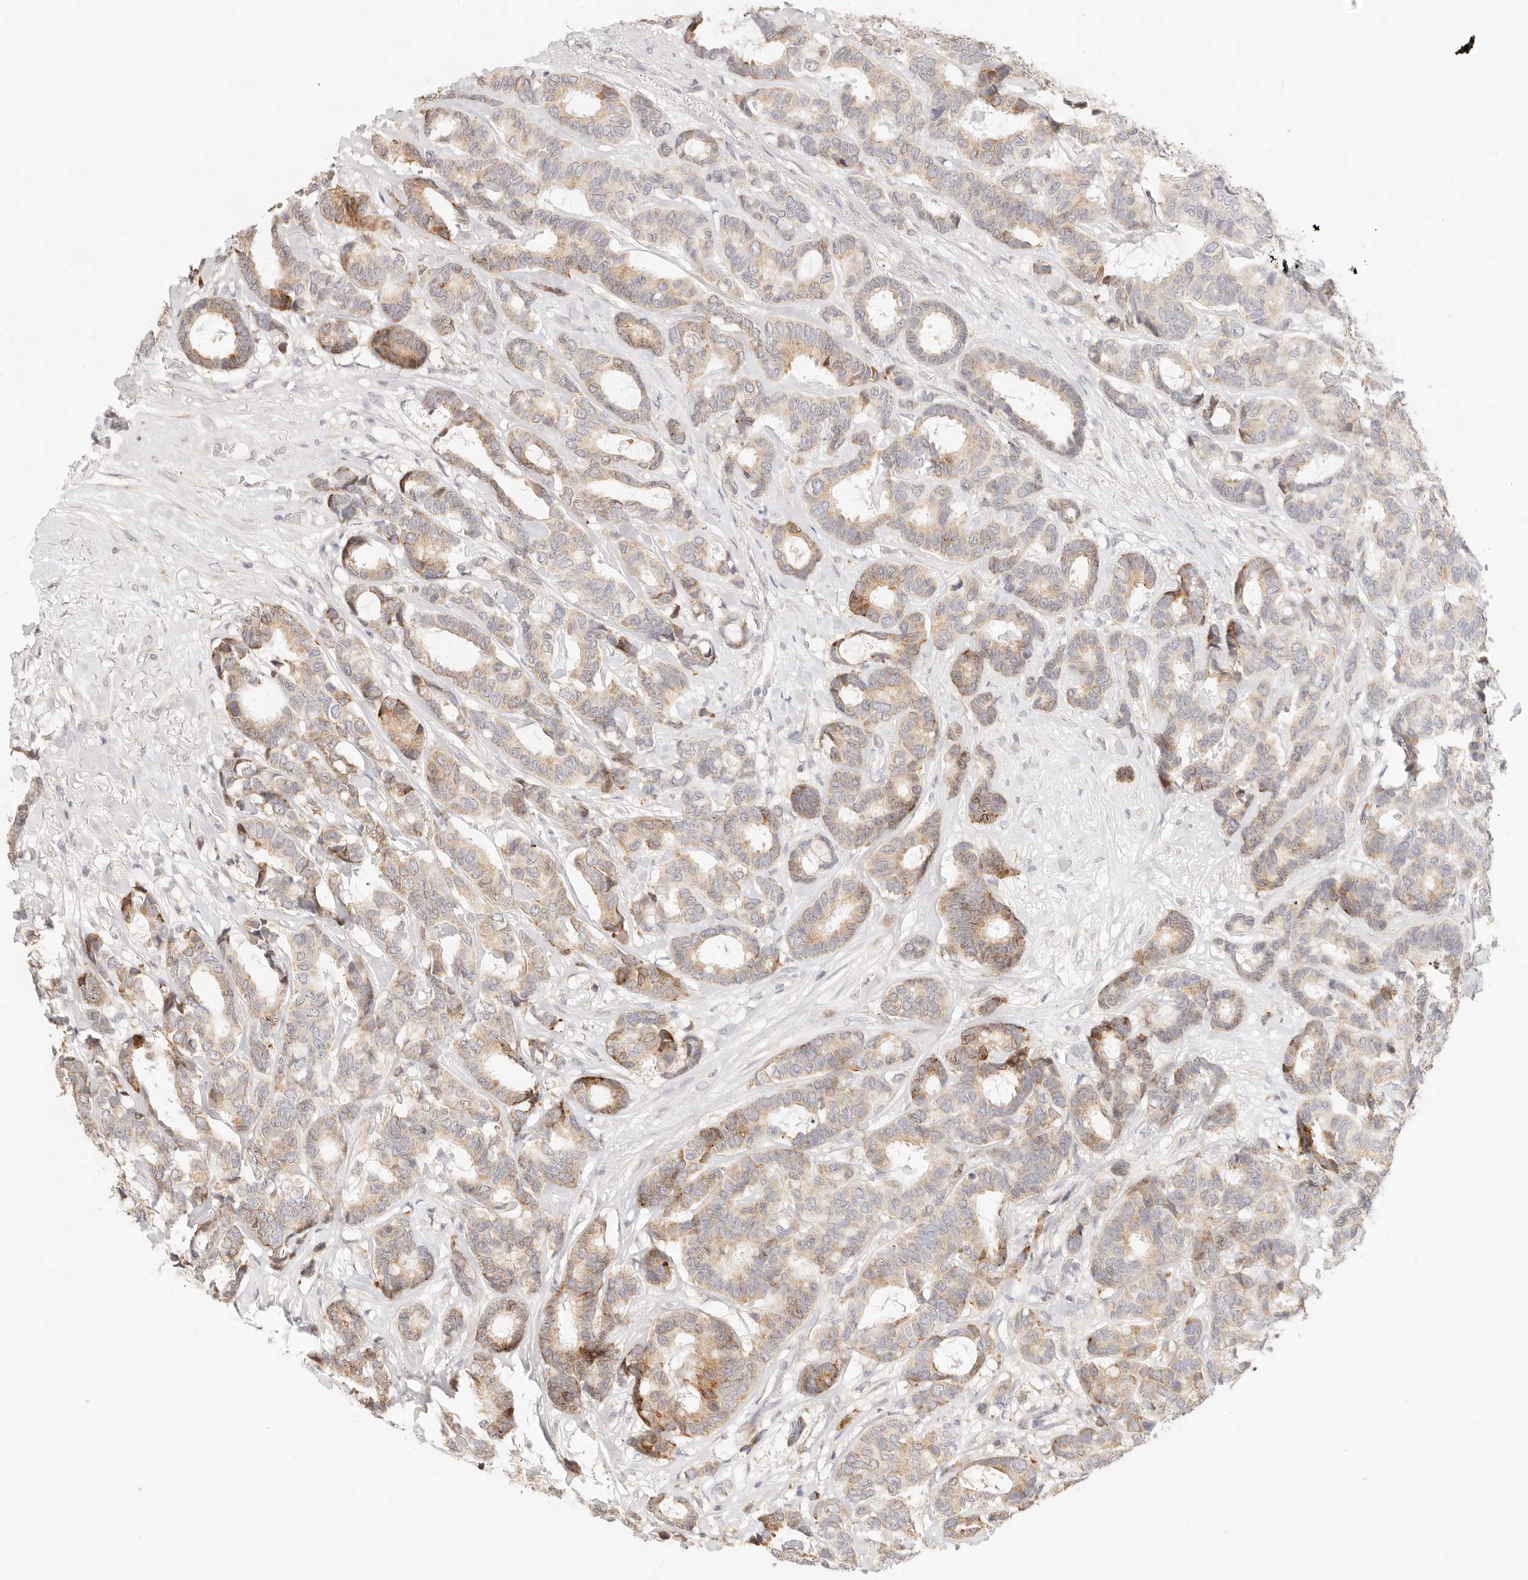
{"staining": {"intensity": "moderate", "quantity": "25%-75%", "location": "cytoplasmic/membranous"}, "tissue": "breast cancer", "cell_type": "Tumor cells", "image_type": "cancer", "snomed": [{"axis": "morphology", "description": "Duct carcinoma"}, {"axis": "topography", "description": "Breast"}], "caption": "Human breast cancer stained with a protein marker reveals moderate staining in tumor cells.", "gene": "GPR156", "patient": {"sex": "female", "age": 87}}